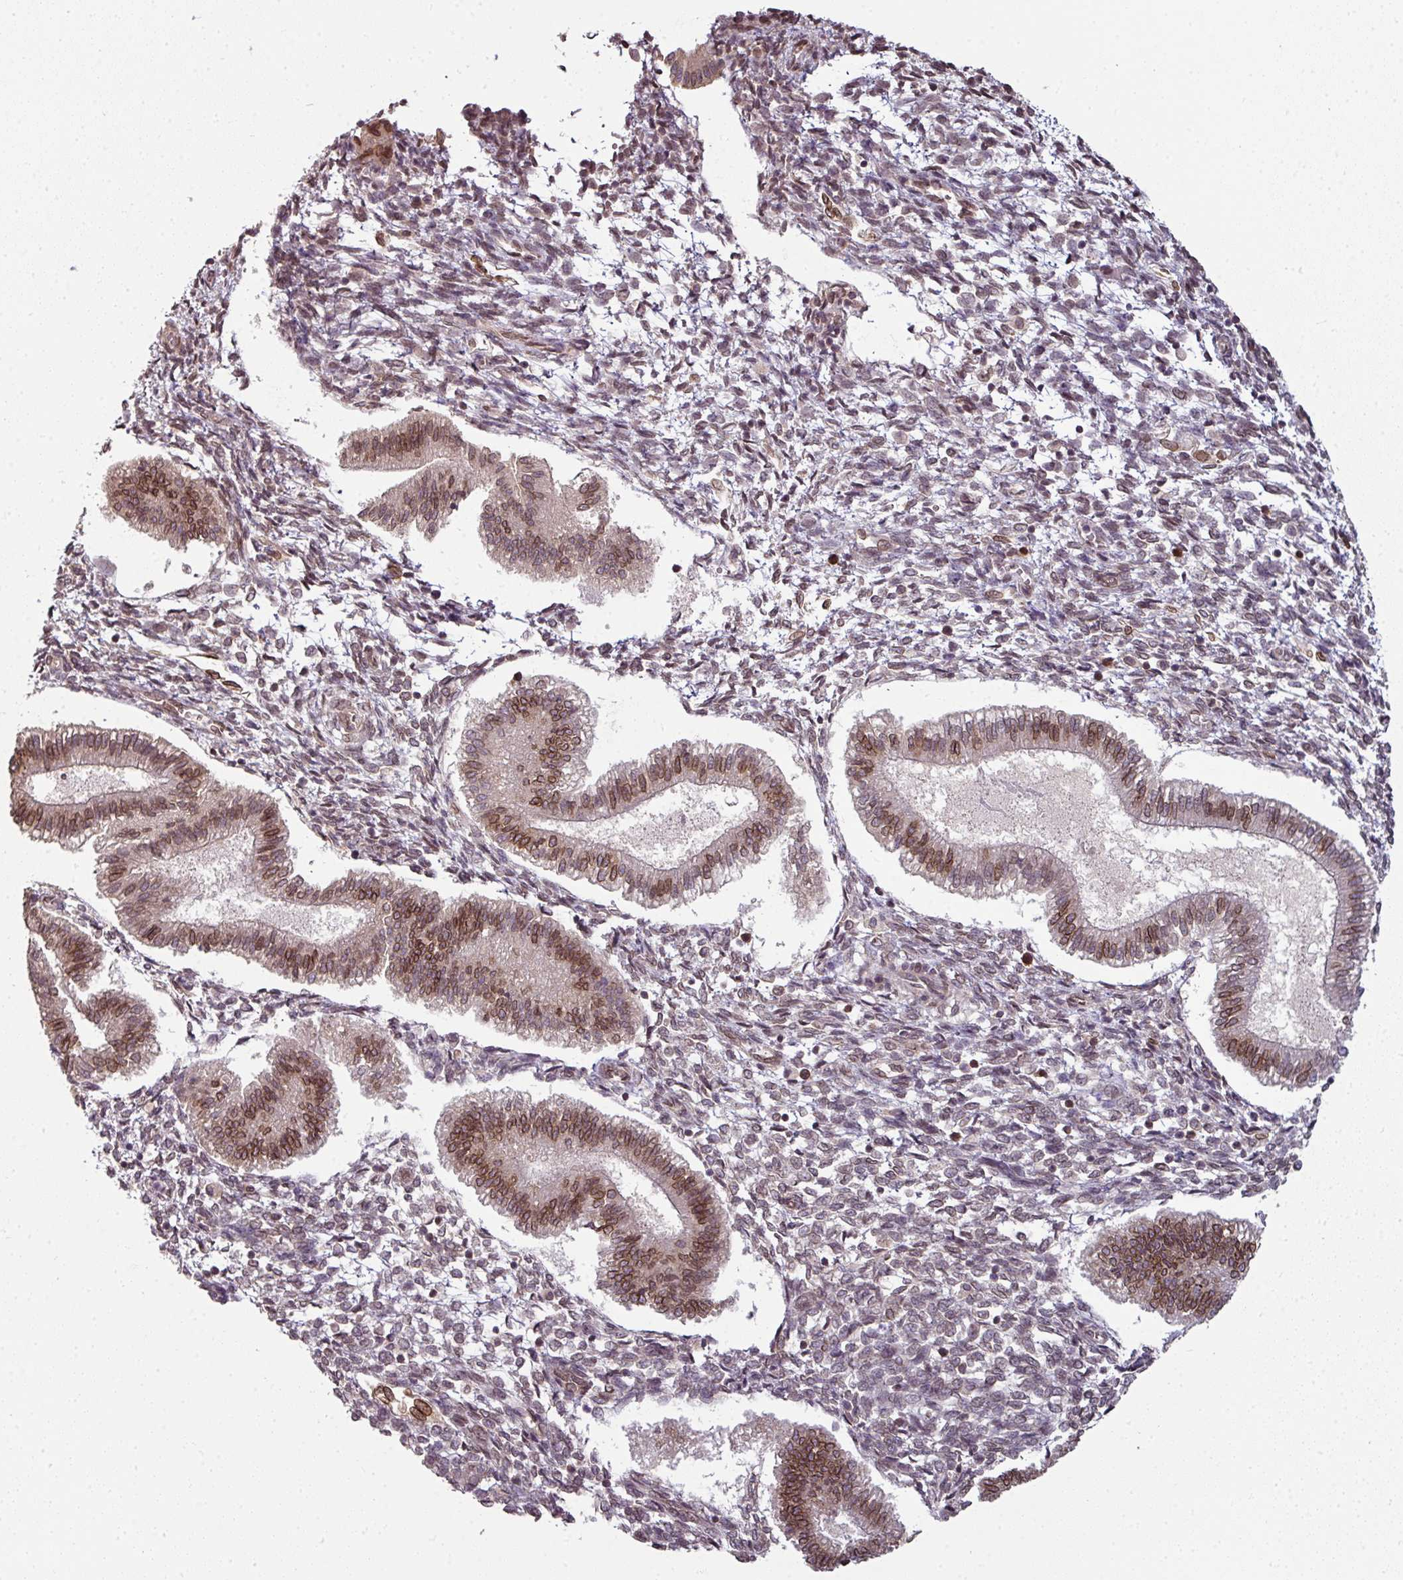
{"staining": {"intensity": "moderate", "quantity": "25%-75%", "location": "cytoplasmic/membranous,nuclear"}, "tissue": "endometrium", "cell_type": "Cells in endometrial stroma", "image_type": "normal", "snomed": [{"axis": "morphology", "description": "Normal tissue, NOS"}, {"axis": "topography", "description": "Endometrium"}], "caption": "The immunohistochemical stain shows moderate cytoplasmic/membranous,nuclear expression in cells in endometrial stroma of unremarkable endometrium. Using DAB (3,3'-diaminobenzidine) (brown) and hematoxylin (blue) stains, captured at high magnification using brightfield microscopy.", "gene": "RANGAP1", "patient": {"sex": "female", "age": 25}}